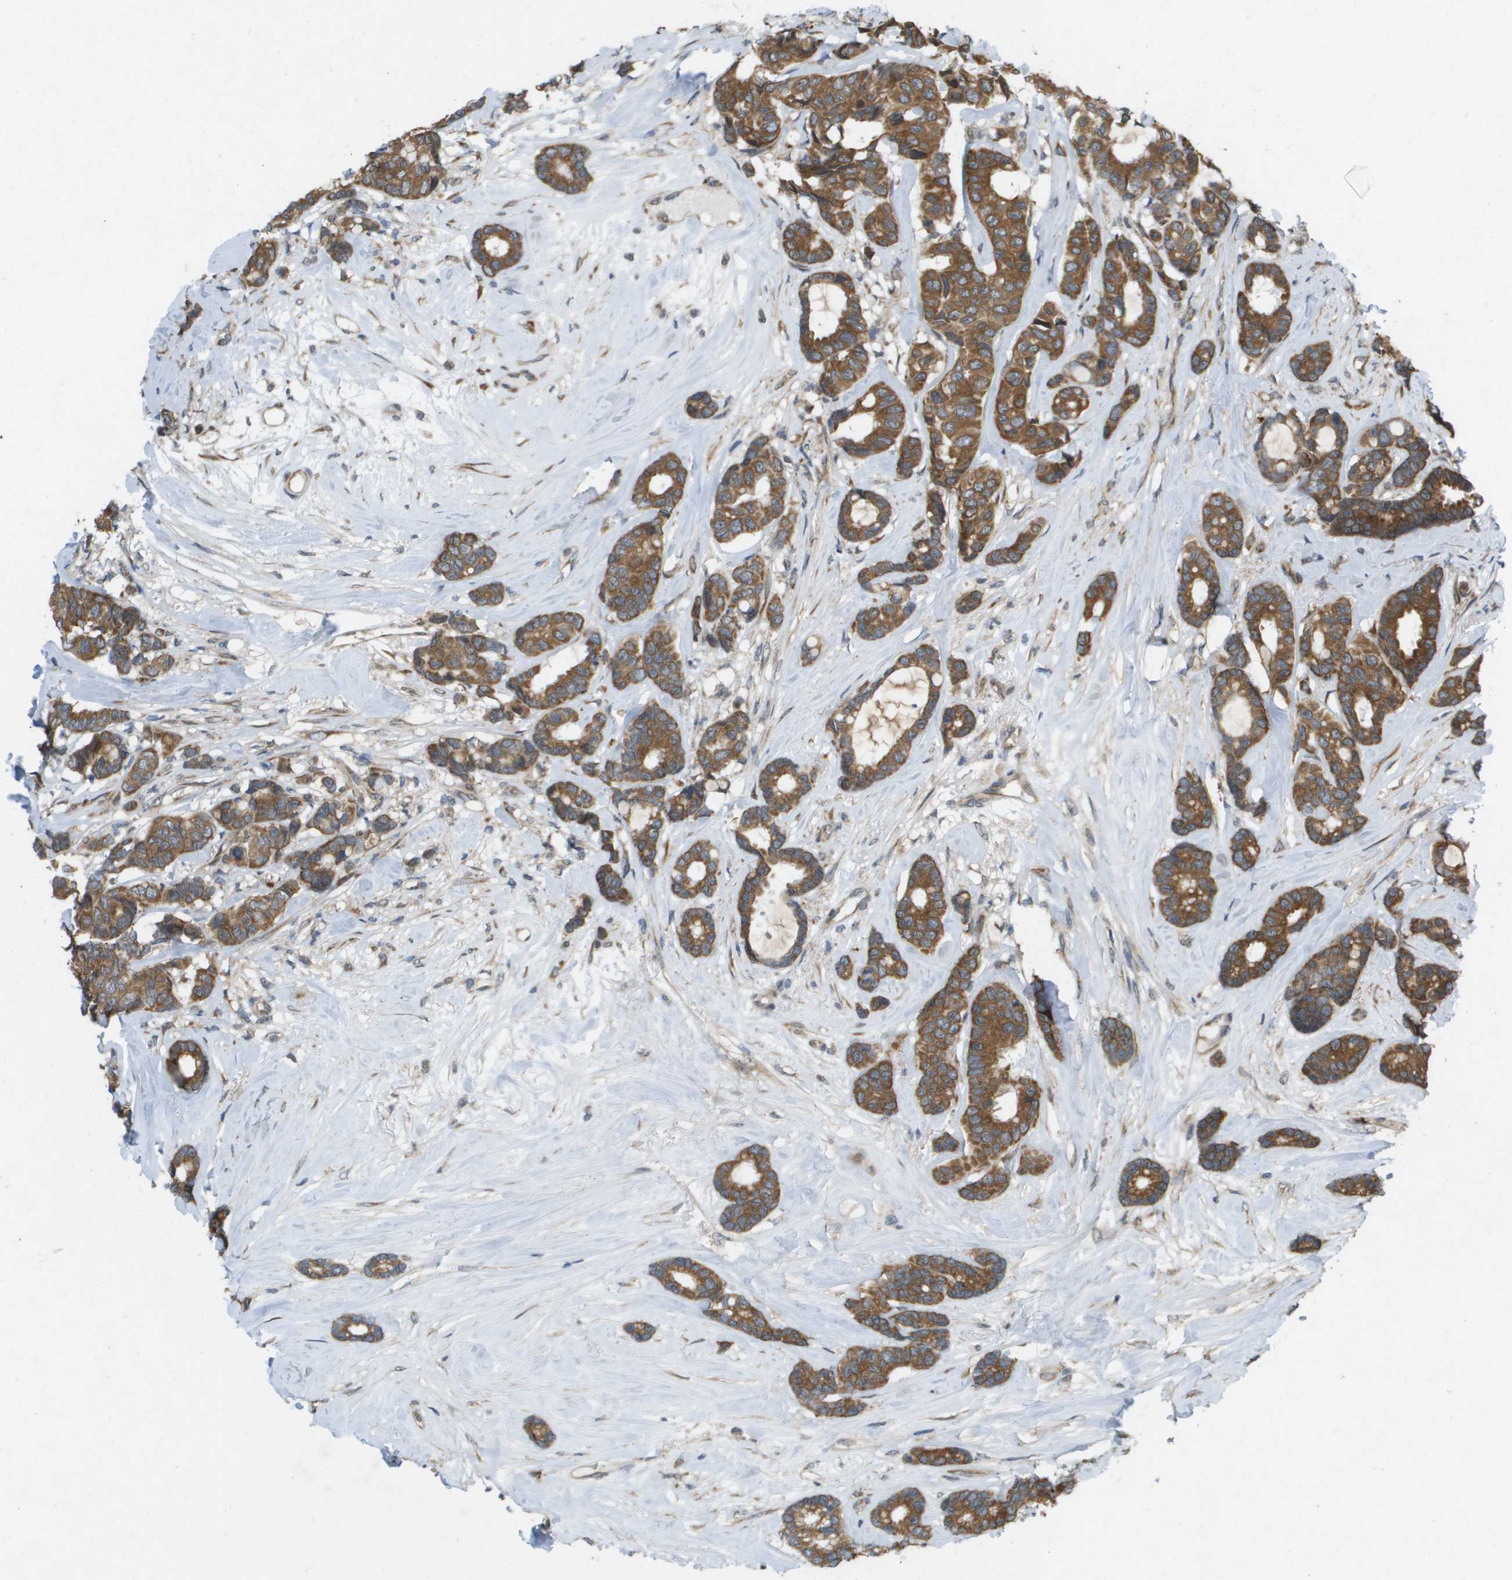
{"staining": {"intensity": "moderate", "quantity": ">75%", "location": "cytoplasmic/membranous"}, "tissue": "breast cancer", "cell_type": "Tumor cells", "image_type": "cancer", "snomed": [{"axis": "morphology", "description": "Duct carcinoma"}, {"axis": "topography", "description": "Breast"}], "caption": "DAB (3,3'-diaminobenzidine) immunohistochemical staining of human breast cancer exhibits moderate cytoplasmic/membranous protein staining in approximately >75% of tumor cells.", "gene": "IFNLR1", "patient": {"sex": "female", "age": 87}}